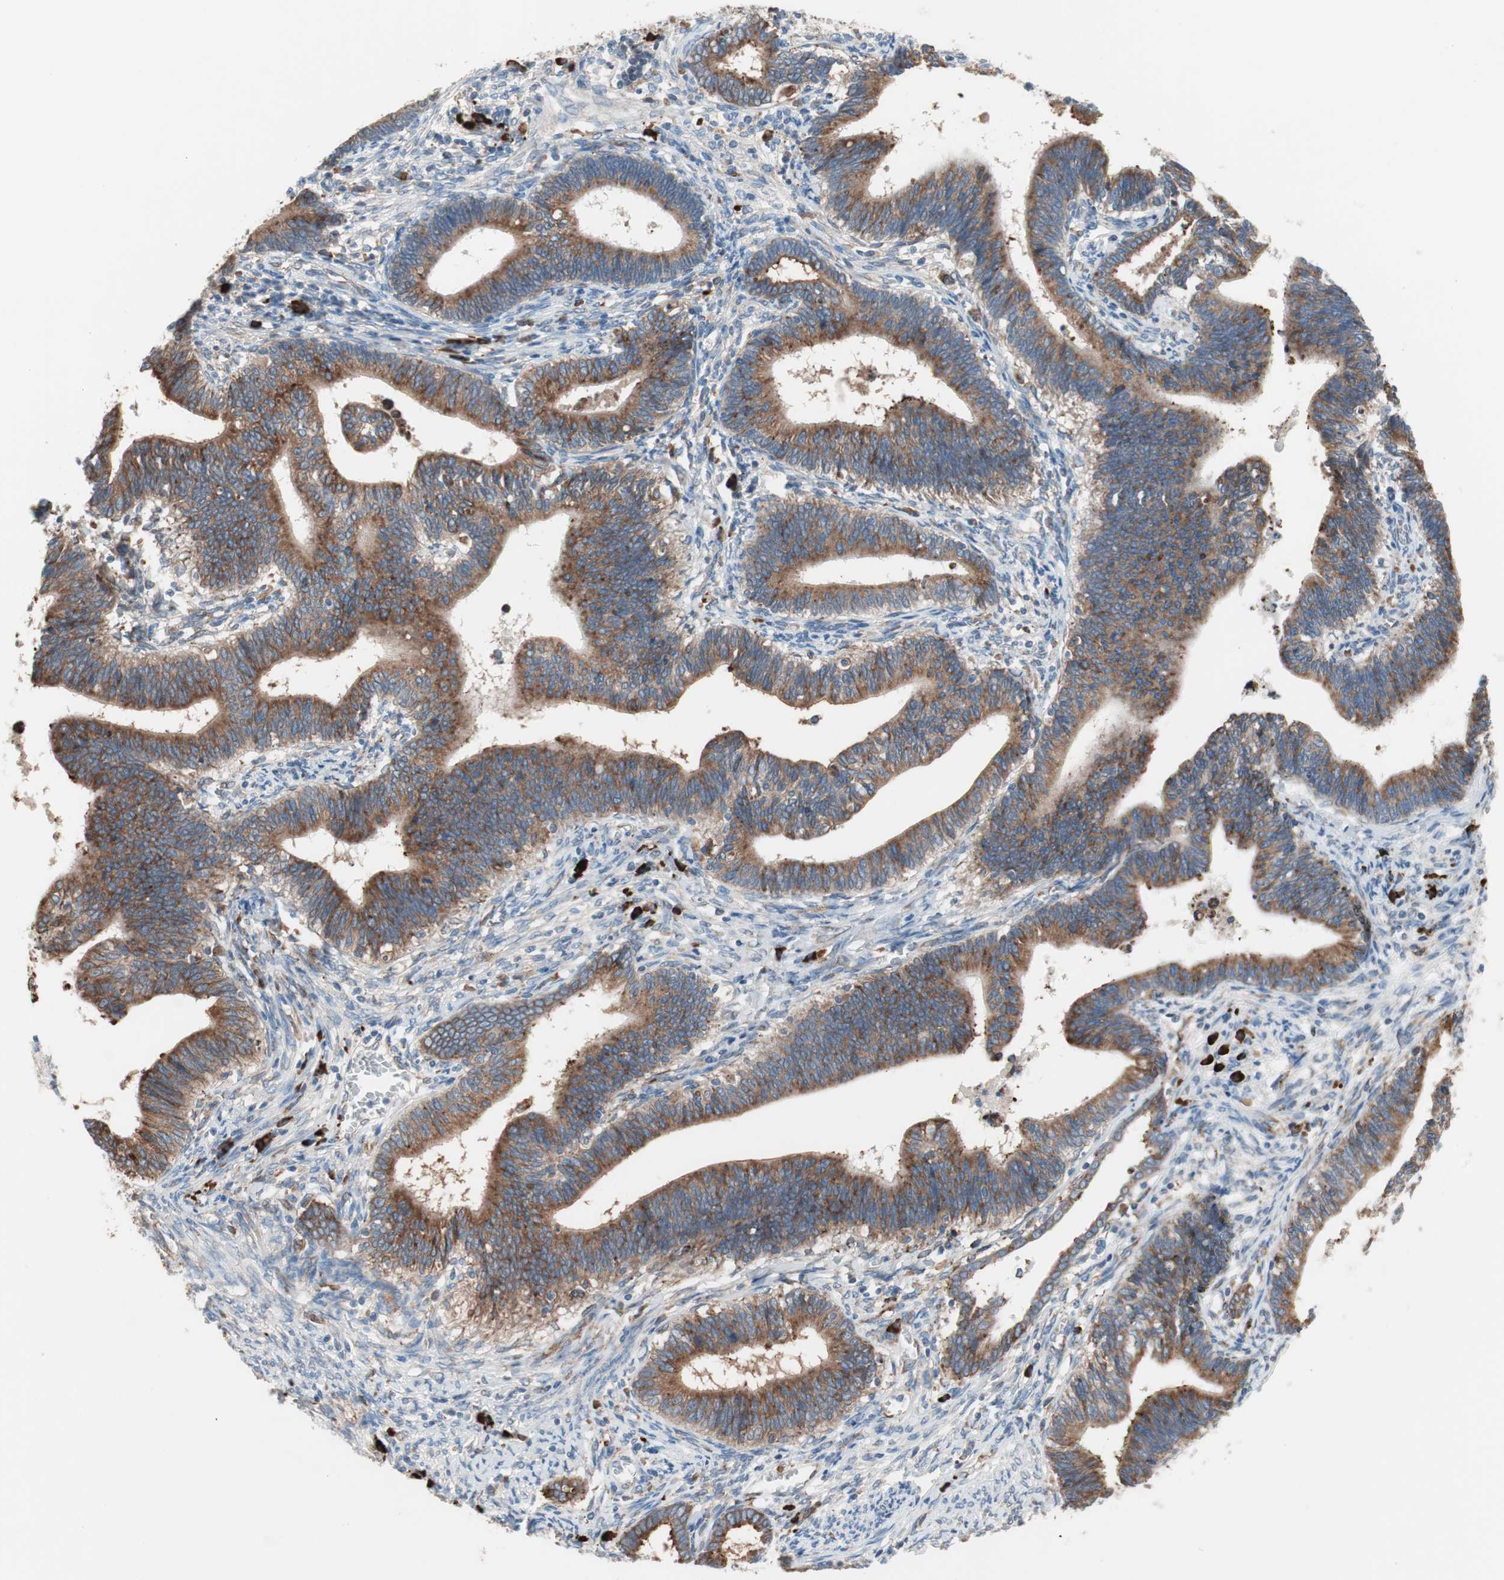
{"staining": {"intensity": "strong", "quantity": ">75%", "location": "cytoplasmic/membranous"}, "tissue": "cervical cancer", "cell_type": "Tumor cells", "image_type": "cancer", "snomed": [{"axis": "morphology", "description": "Adenocarcinoma, NOS"}, {"axis": "topography", "description": "Cervix"}], "caption": "Cervical cancer was stained to show a protein in brown. There is high levels of strong cytoplasmic/membranous positivity in about >75% of tumor cells.", "gene": "SLC27A4", "patient": {"sex": "female", "age": 44}}